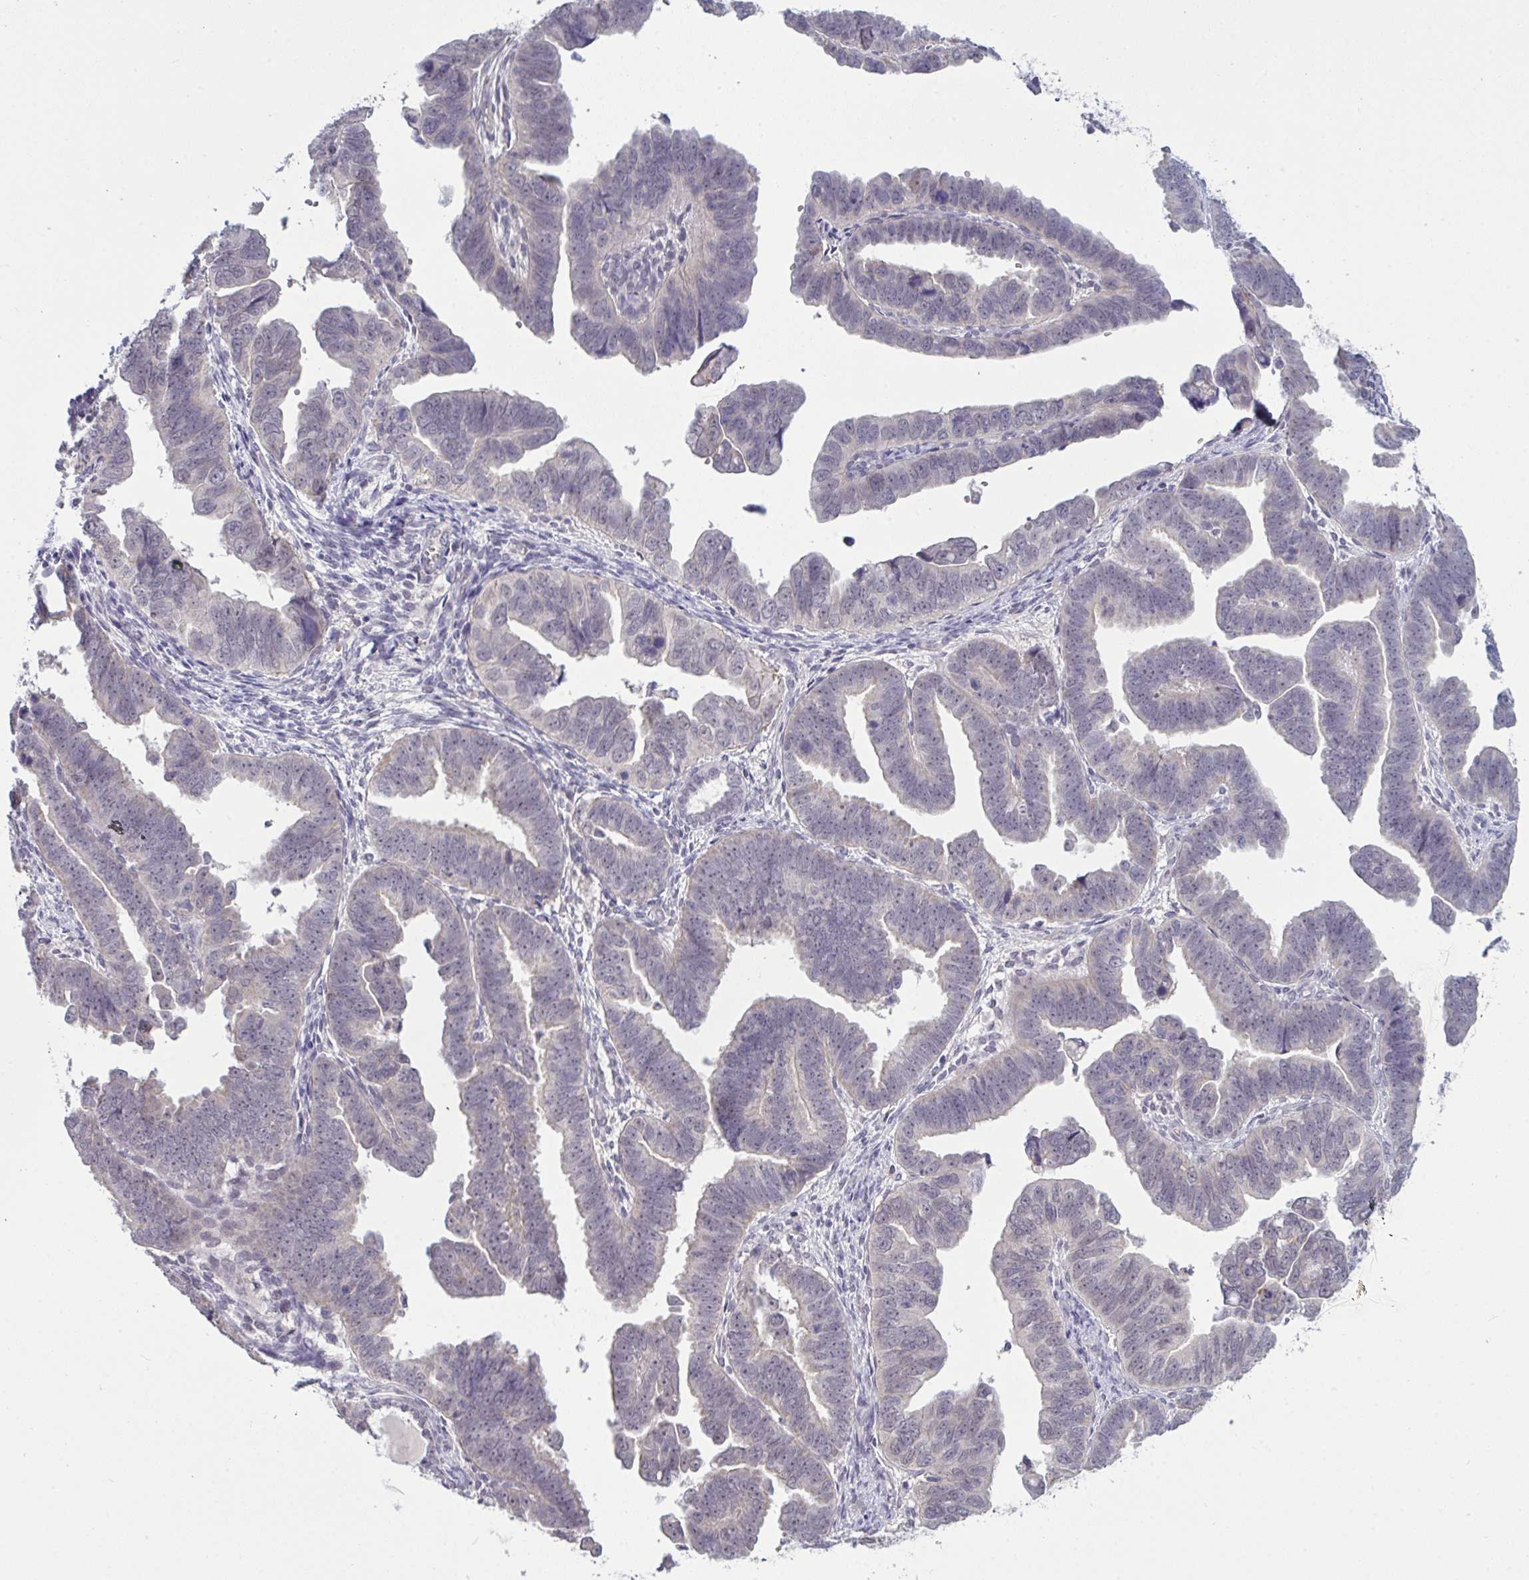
{"staining": {"intensity": "negative", "quantity": "none", "location": "none"}, "tissue": "endometrial cancer", "cell_type": "Tumor cells", "image_type": "cancer", "snomed": [{"axis": "morphology", "description": "Adenocarcinoma, NOS"}, {"axis": "topography", "description": "Endometrium"}], "caption": "A photomicrograph of human adenocarcinoma (endometrial) is negative for staining in tumor cells. (Brightfield microscopy of DAB IHC at high magnification).", "gene": "ZNF784", "patient": {"sex": "female", "age": 75}}